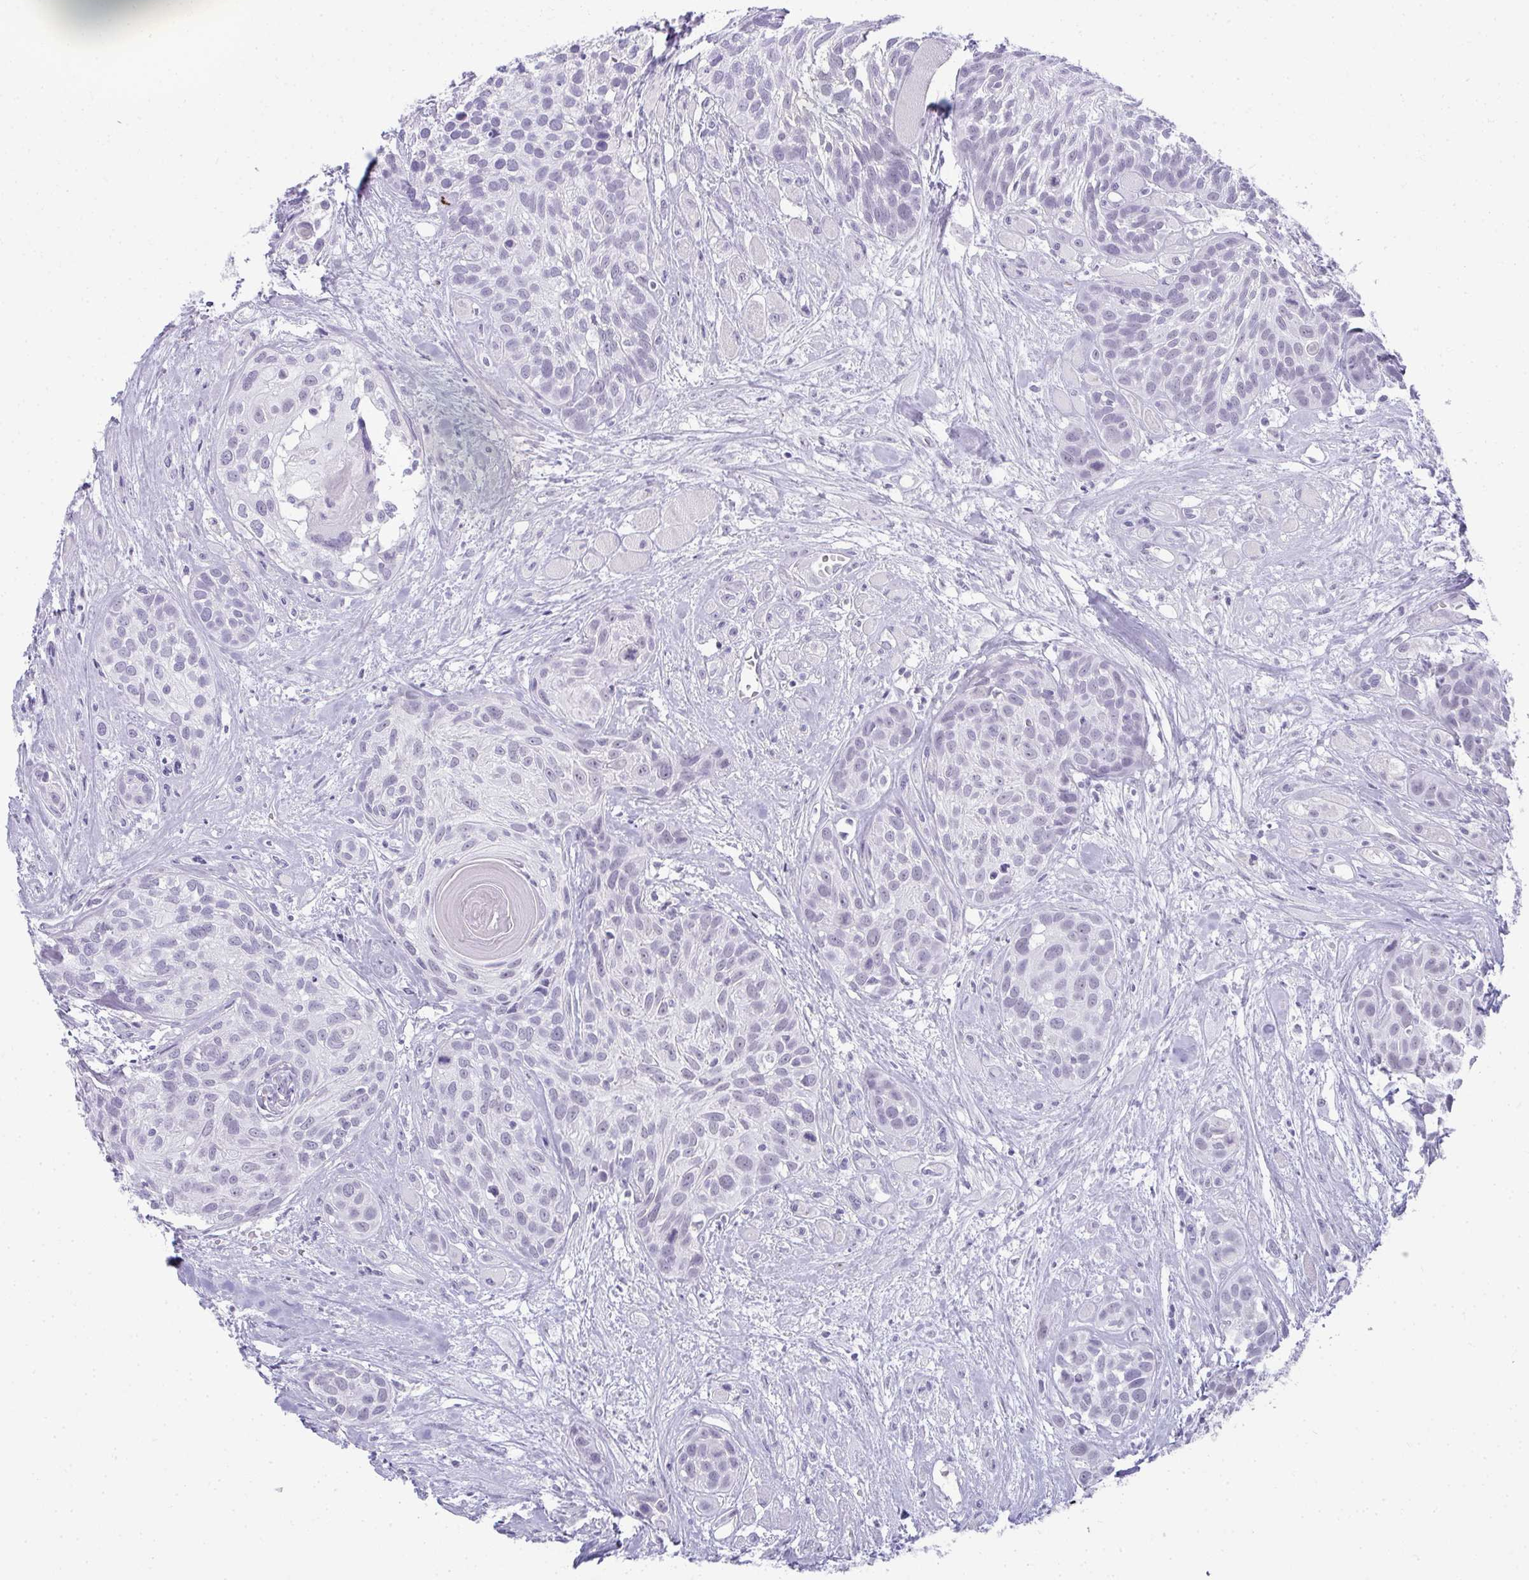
{"staining": {"intensity": "negative", "quantity": "none", "location": "none"}, "tissue": "head and neck cancer", "cell_type": "Tumor cells", "image_type": "cancer", "snomed": [{"axis": "morphology", "description": "Squamous cell carcinoma, NOS"}, {"axis": "topography", "description": "Head-Neck"}], "caption": "Squamous cell carcinoma (head and neck) was stained to show a protein in brown. There is no significant expression in tumor cells. Brightfield microscopy of immunohistochemistry (IHC) stained with DAB (3,3'-diaminobenzidine) (brown) and hematoxylin (blue), captured at high magnification.", "gene": "PLA2G1B", "patient": {"sex": "female", "age": 50}}